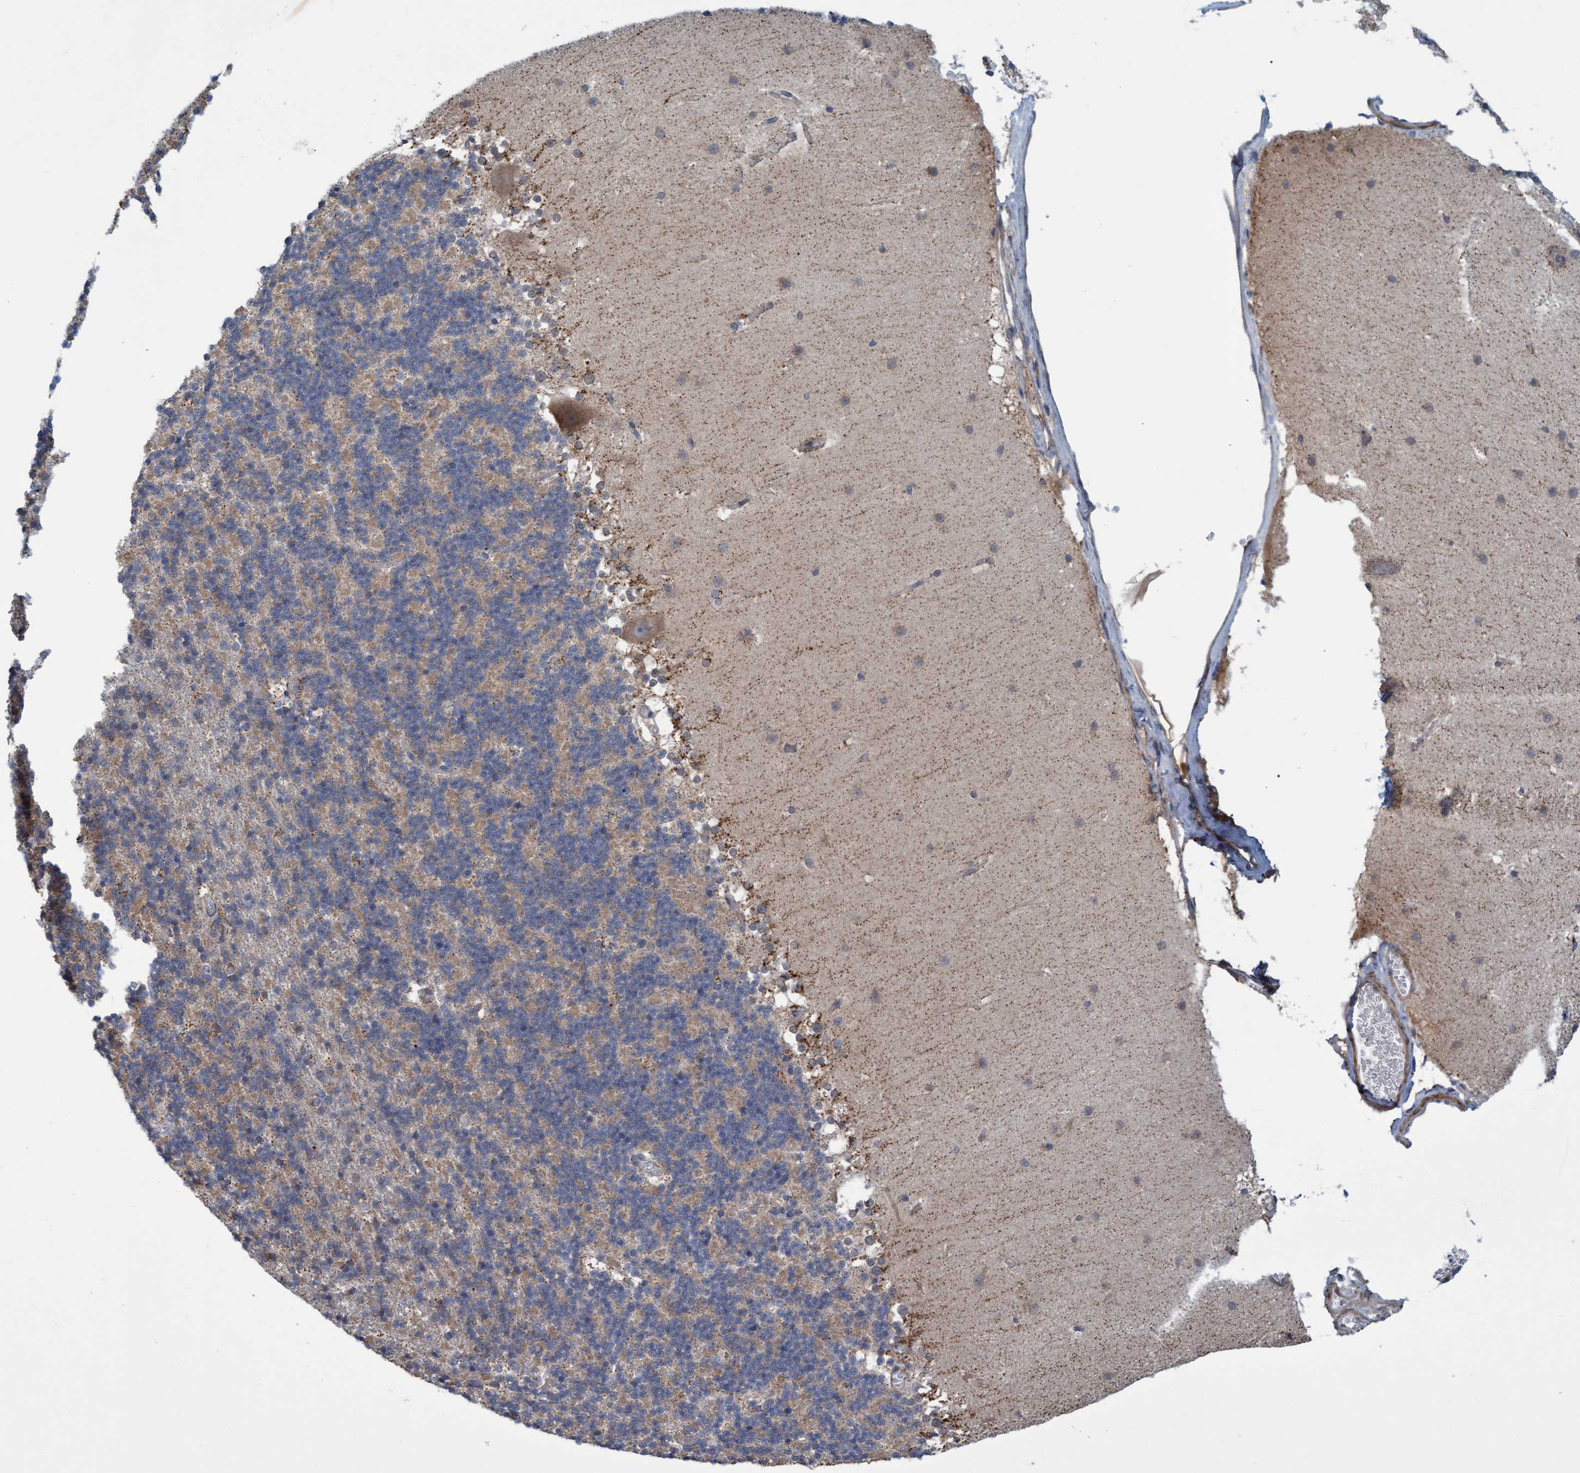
{"staining": {"intensity": "weak", "quantity": ">75%", "location": "cytoplasmic/membranous"}, "tissue": "cerebellum", "cell_type": "Cells in granular layer", "image_type": "normal", "snomed": [{"axis": "morphology", "description": "Normal tissue, NOS"}, {"axis": "topography", "description": "Cerebellum"}], "caption": "Human cerebellum stained for a protein (brown) displays weak cytoplasmic/membranous positive expression in about >75% of cells in granular layer.", "gene": "NAA15", "patient": {"sex": "female", "age": 19}}